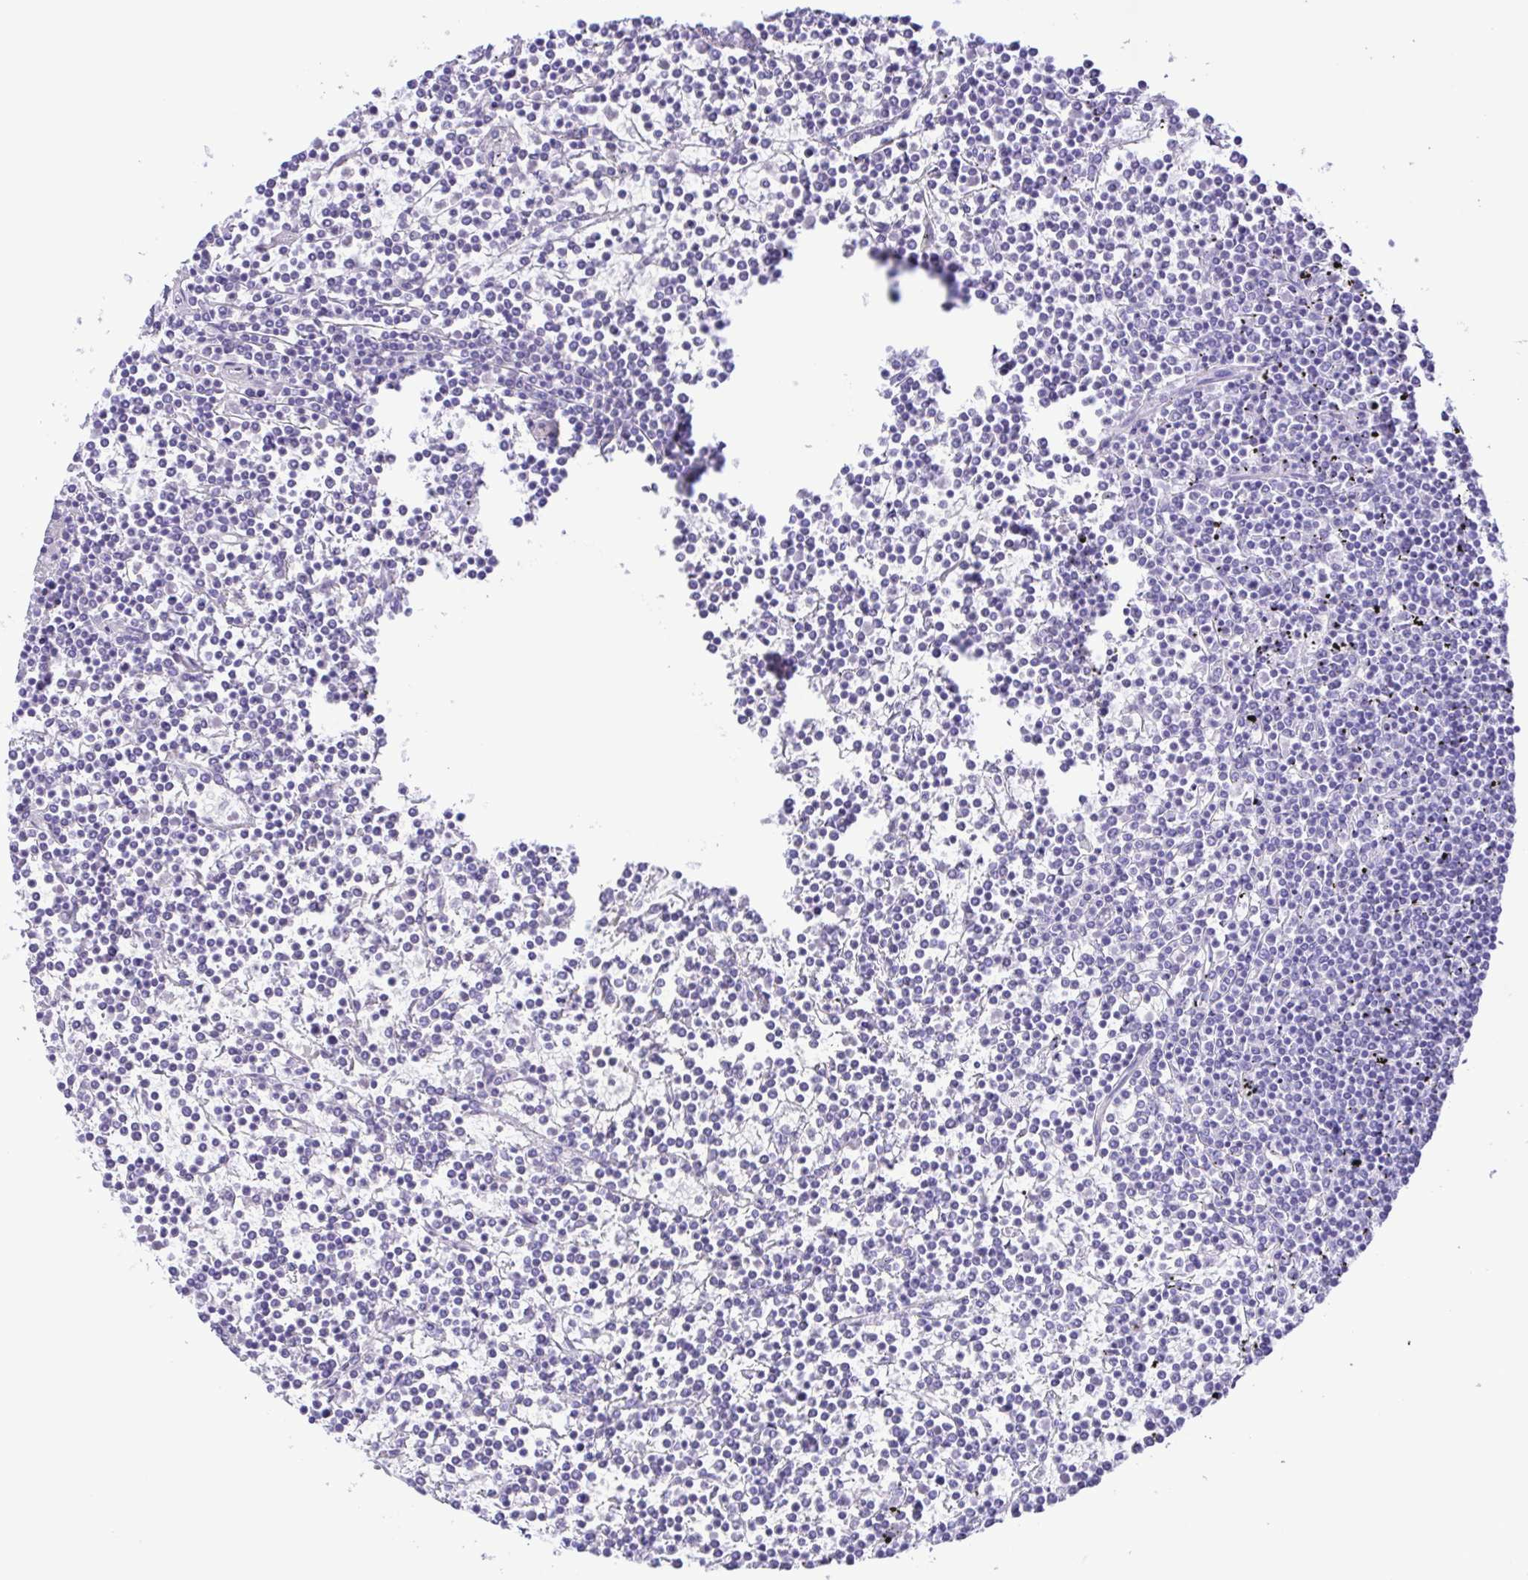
{"staining": {"intensity": "negative", "quantity": "none", "location": "none"}, "tissue": "lymphoma", "cell_type": "Tumor cells", "image_type": "cancer", "snomed": [{"axis": "morphology", "description": "Malignant lymphoma, non-Hodgkin's type, Low grade"}, {"axis": "topography", "description": "Spleen"}], "caption": "Immunohistochemical staining of human malignant lymphoma, non-Hodgkin's type (low-grade) shows no significant expression in tumor cells.", "gene": "ERP27", "patient": {"sex": "female", "age": 19}}